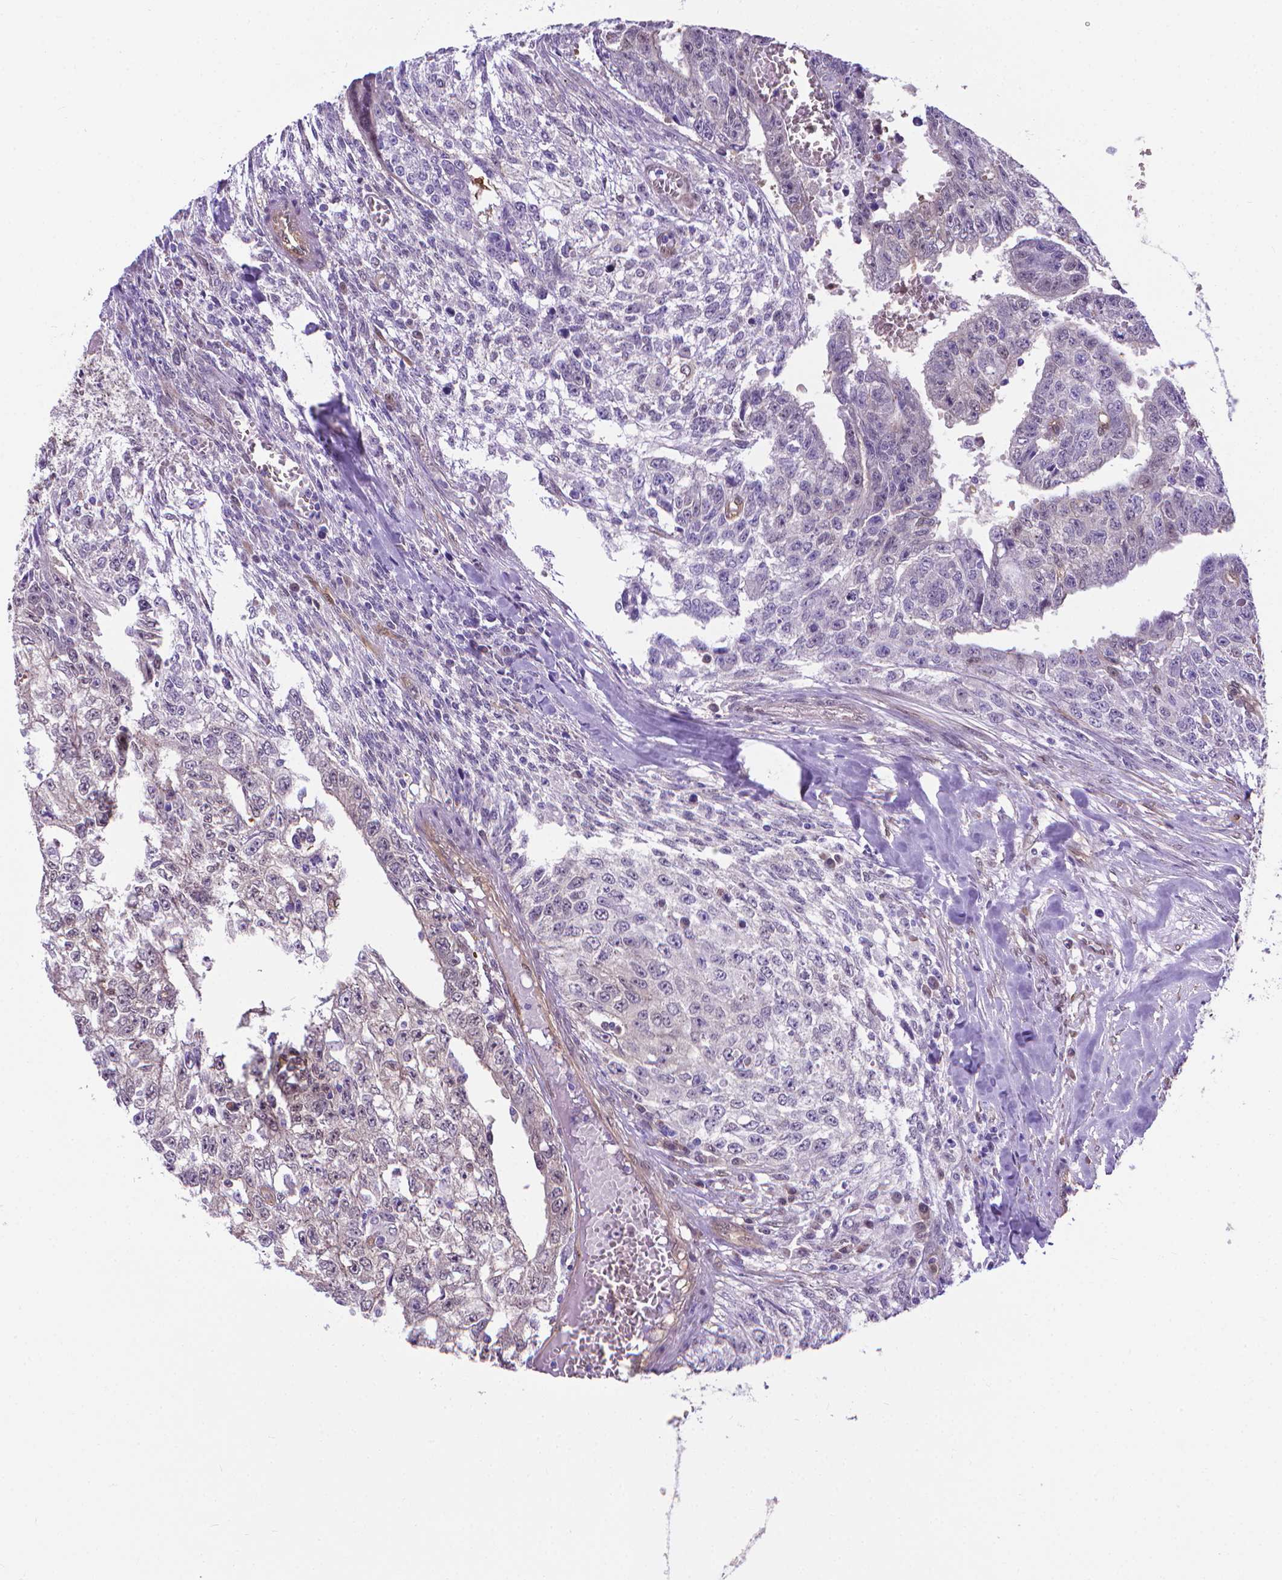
{"staining": {"intensity": "negative", "quantity": "none", "location": "none"}, "tissue": "testis cancer", "cell_type": "Tumor cells", "image_type": "cancer", "snomed": [{"axis": "morphology", "description": "Carcinoma, Embryonal, NOS"}, {"axis": "morphology", "description": "Teratoma, malignant, NOS"}, {"axis": "topography", "description": "Testis"}], "caption": "Immunohistochemistry (IHC) micrograph of human testis cancer (embryonal carcinoma) stained for a protein (brown), which shows no staining in tumor cells.", "gene": "CLIC4", "patient": {"sex": "male", "age": 24}}